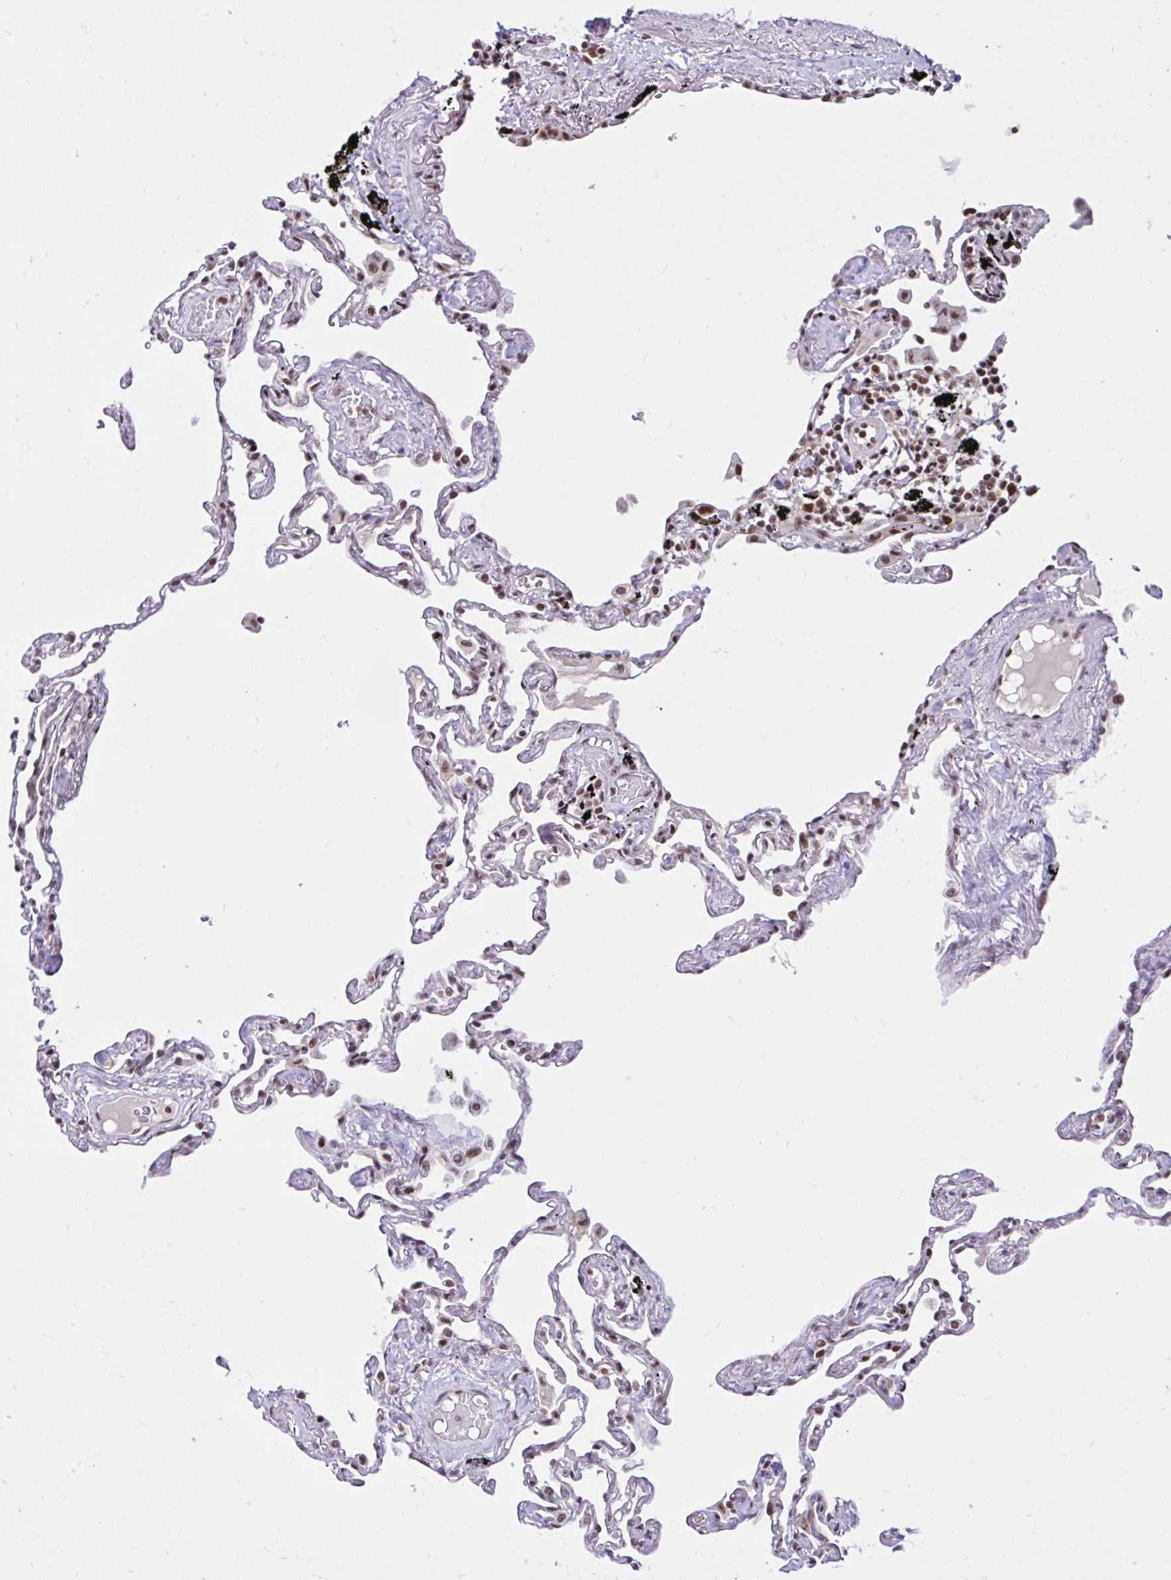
{"staining": {"intensity": "moderate", "quantity": "25%-75%", "location": "nuclear"}, "tissue": "lung", "cell_type": "Alveolar cells", "image_type": "normal", "snomed": [{"axis": "morphology", "description": "Normal tissue, NOS"}, {"axis": "topography", "description": "Lung"}], "caption": "Protein positivity by immunohistochemistry demonstrates moderate nuclear staining in approximately 25%-75% of alveolar cells in benign lung.", "gene": "CCDC12", "patient": {"sex": "female", "age": 67}}